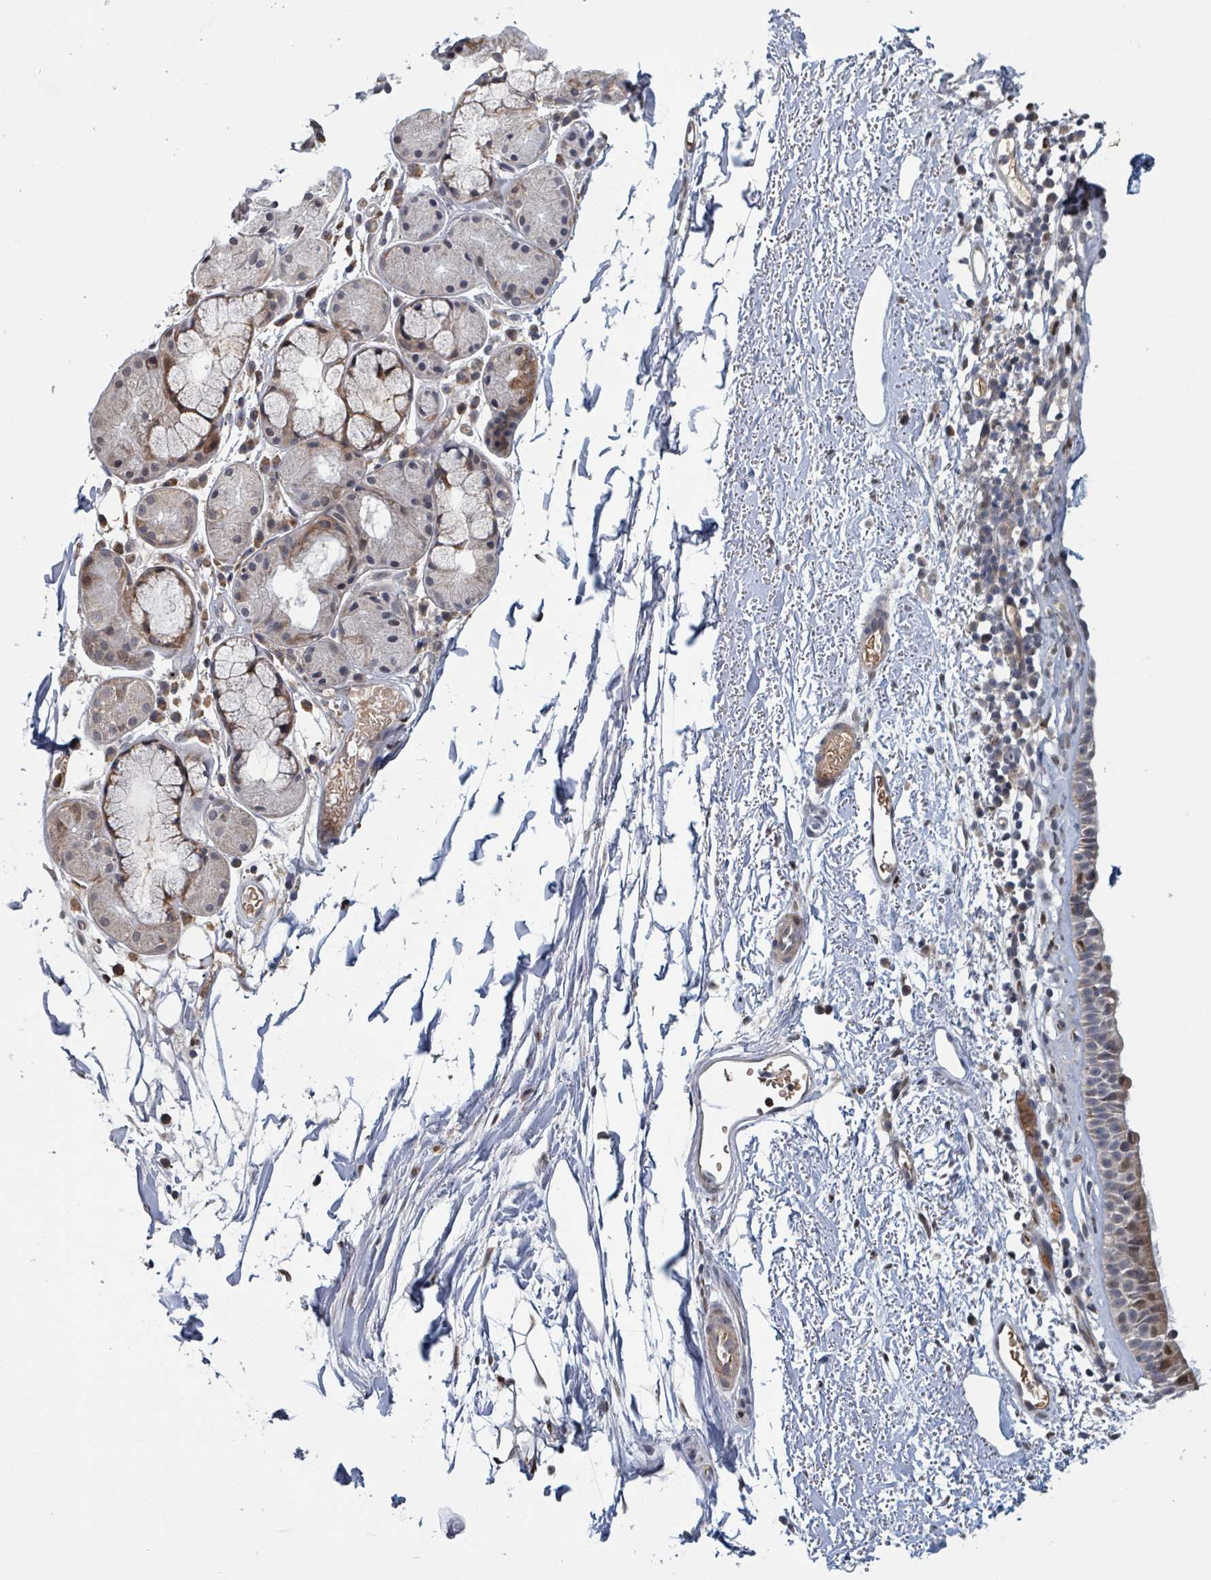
{"staining": {"intensity": "weak", "quantity": "25%-75%", "location": "cytoplasmic/membranous"}, "tissue": "nasopharynx", "cell_type": "Respiratory epithelial cells", "image_type": "normal", "snomed": [{"axis": "morphology", "description": "Normal tissue, NOS"}, {"axis": "topography", "description": "Cartilage tissue"}, {"axis": "topography", "description": "Nasopharynx"}], "caption": "Nasopharynx stained with DAB IHC shows low levels of weak cytoplasmic/membranous expression in approximately 25%-75% of respiratory epithelial cells. (DAB IHC with brightfield microscopy, high magnification).", "gene": "HIVEP1", "patient": {"sex": "male", "age": 56}}